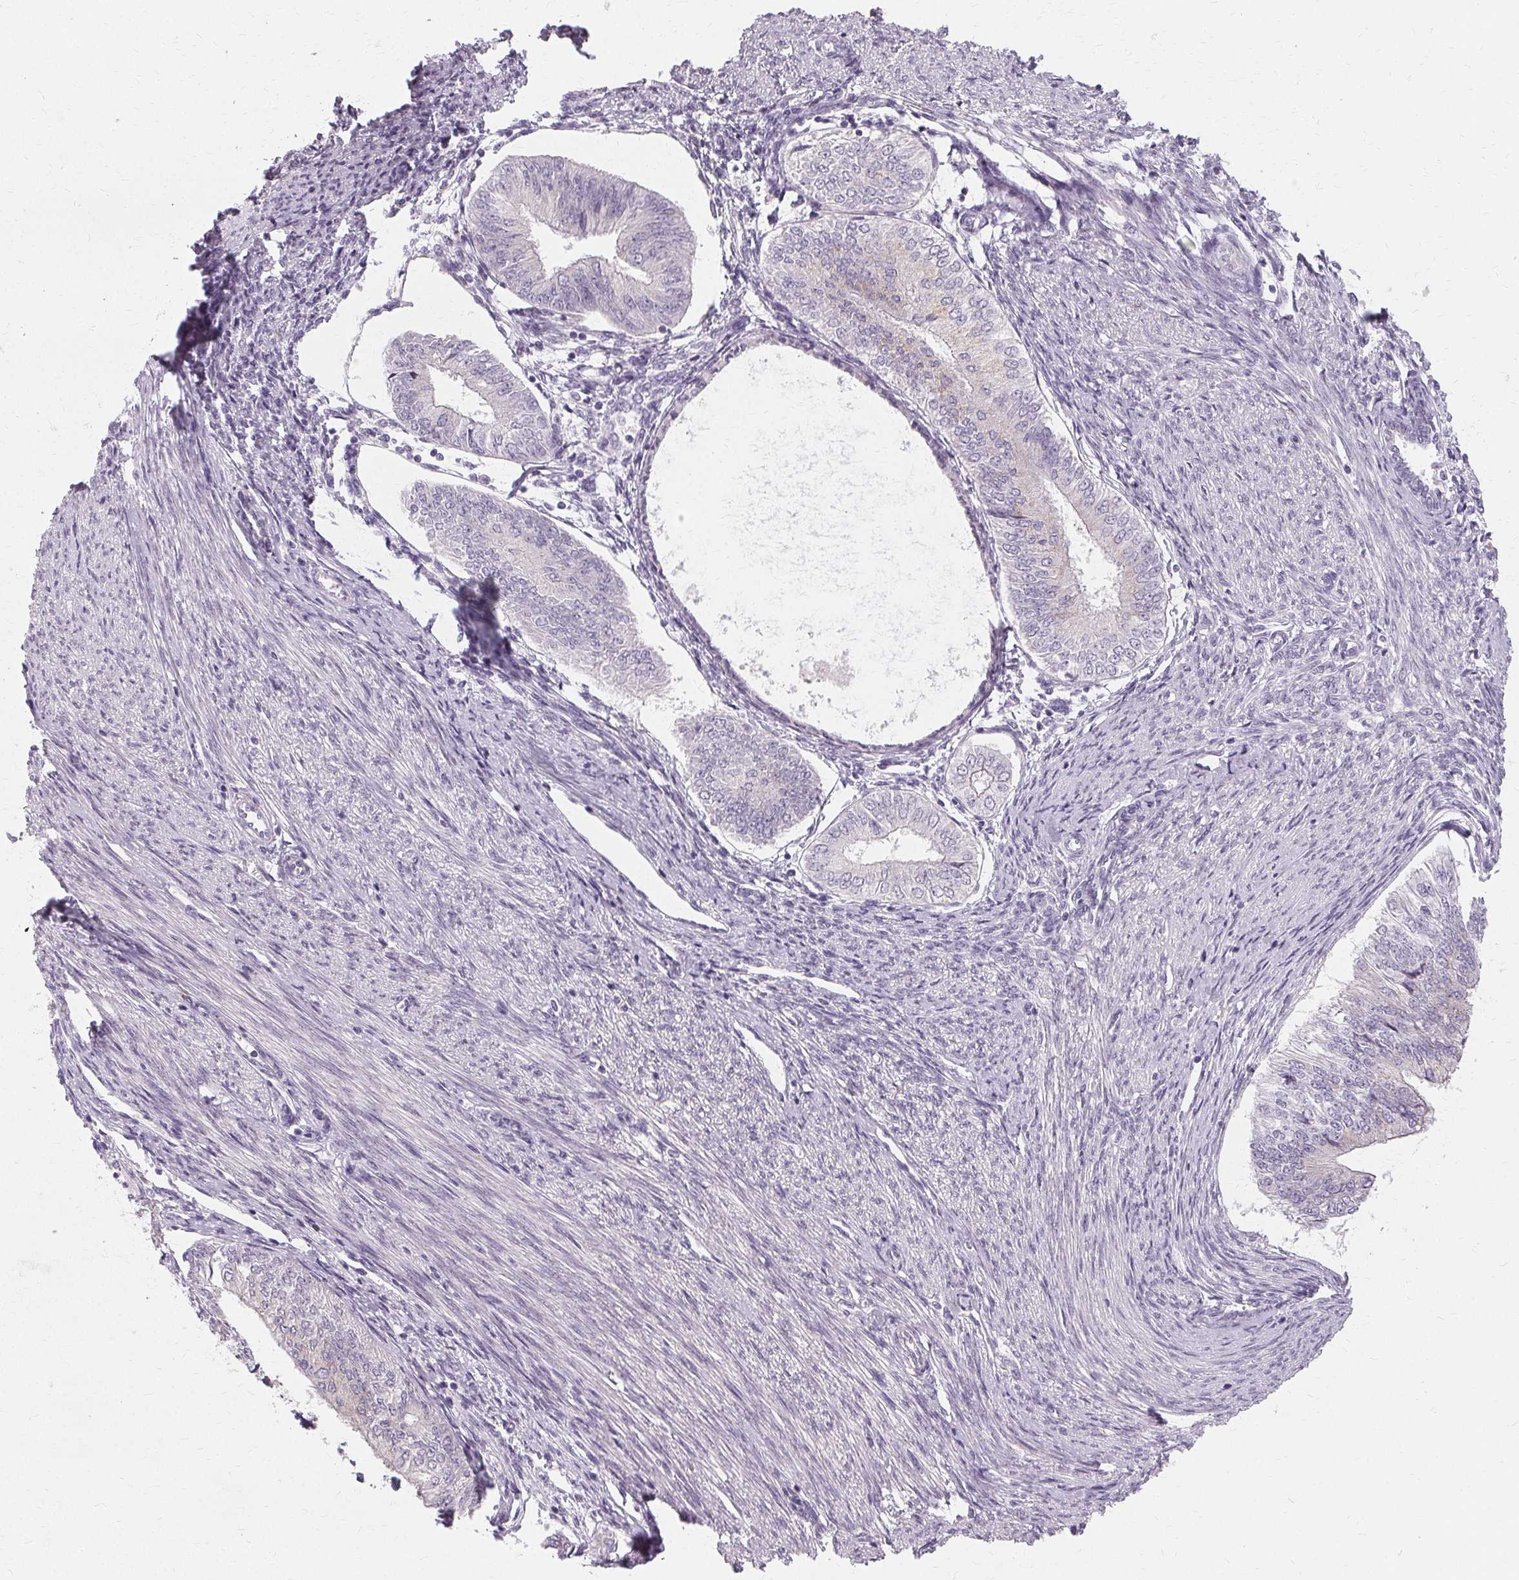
{"staining": {"intensity": "negative", "quantity": "none", "location": "none"}, "tissue": "endometrial cancer", "cell_type": "Tumor cells", "image_type": "cancer", "snomed": [{"axis": "morphology", "description": "Adenocarcinoma, NOS"}, {"axis": "topography", "description": "Endometrium"}], "caption": "Histopathology image shows no significant protein positivity in tumor cells of endometrial cancer.", "gene": "FCRL3", "patient": {"sex": "female", "age": 58}}